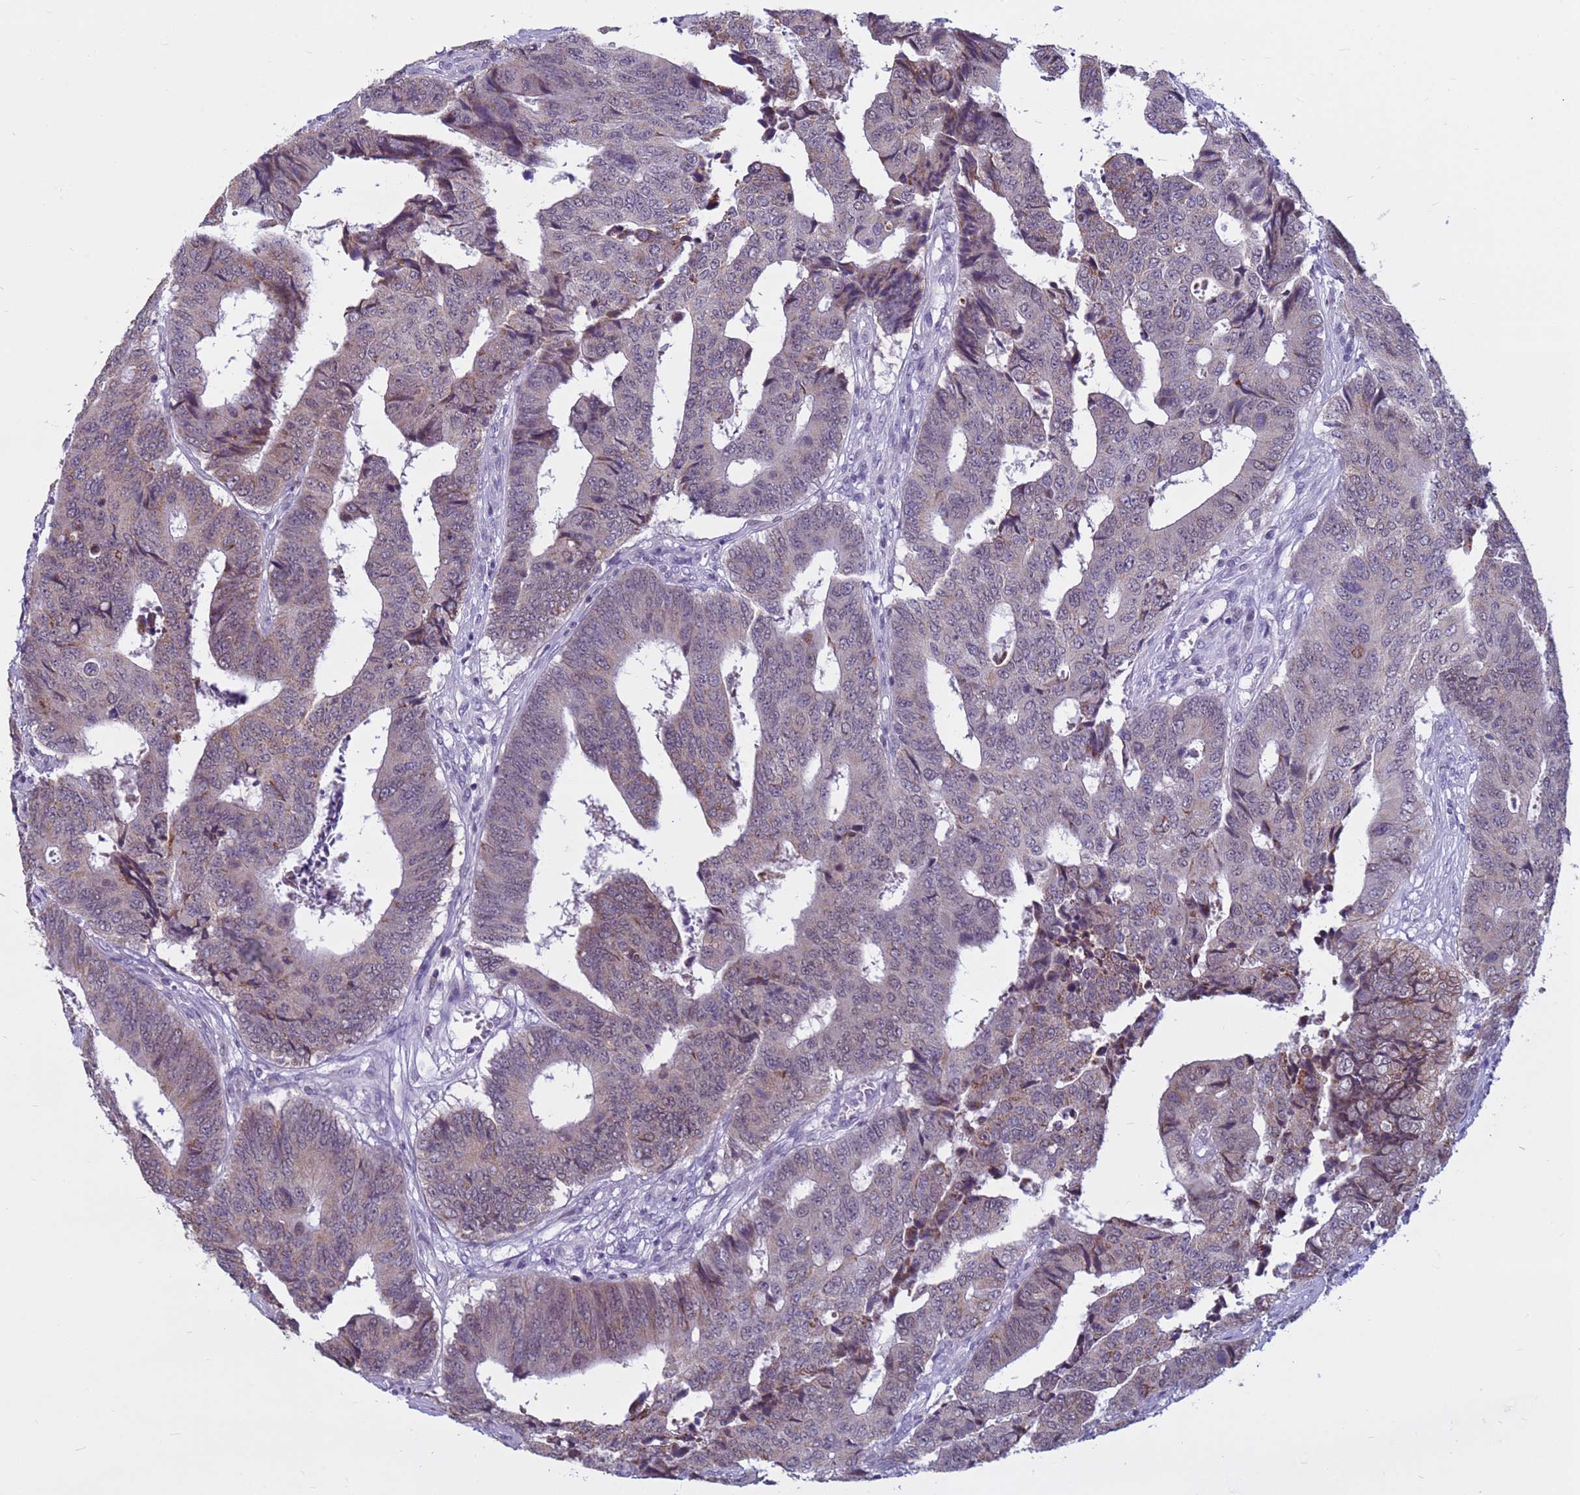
{"staining": {"intensity": "weak", "quantity": "25%-75%", "location": "cytoplasmic/membranous"}, "tissue": "colorectal cancer", "cell_type": "Tumor cells", "image_type": "cancer", "snomed": [{"axis": "morphology", "description": "Adenocarcinoma, NOS"}, {"axis": "topography", "description": "Rectum"}], "caption": "Immunohistochemistry image of human colorectal cancer (adenocarcinoma) stained for a protein (brown), which displays low levels of weak cytoplasmic/membranous positivity in about 25%-75% of tumor cells.", "gene": "CDK2AP2", "patient": {"sex": "male", "age": 84}}